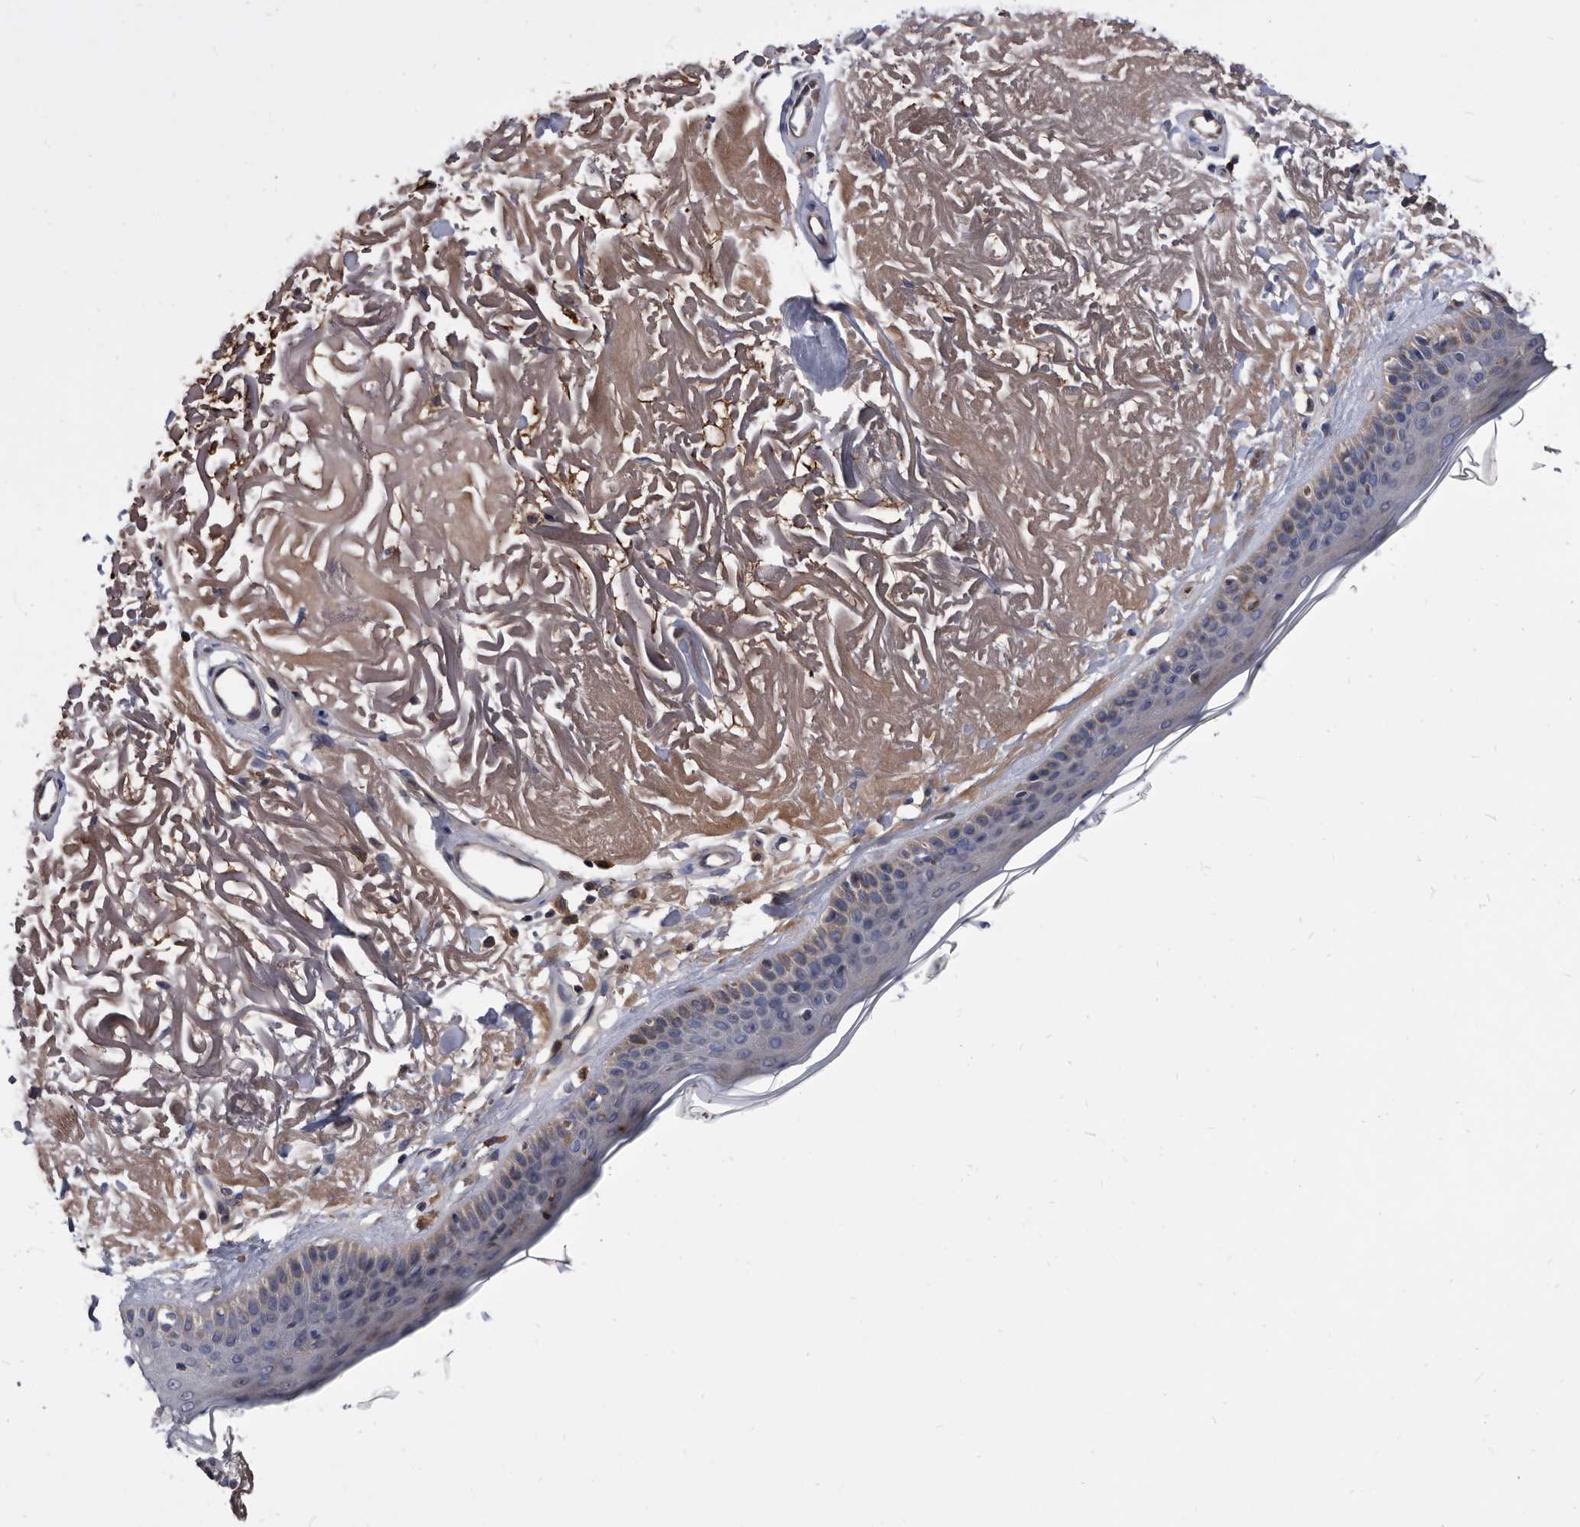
{"staining": {"intensity": "moderate", "quantity": "<25%", "location": "cytoplasmic/membranous"}, "tissue": "skin", "cell_type": "Fibroblasts", "image_type": "normal", "snomed": [{"axis": "morphology", "description": "Normal tissue, NOS"}, {"axis": "topography", "description": "Skin"}, {"axis": "topography", "description": "Skeletal muscle"}], "caption": "The histopathology image demonstrates staining of benign skin, revealing moderate cytoplasmic/membranous protein staining (brown color) within fibroblasts. The staining was performed using DAB, with brown indicating positive protein expression. Nuclei are stained blue with hematoxylin.", "gene": "DTNBP1", "patient": {"sex": "male", "age": 83}}